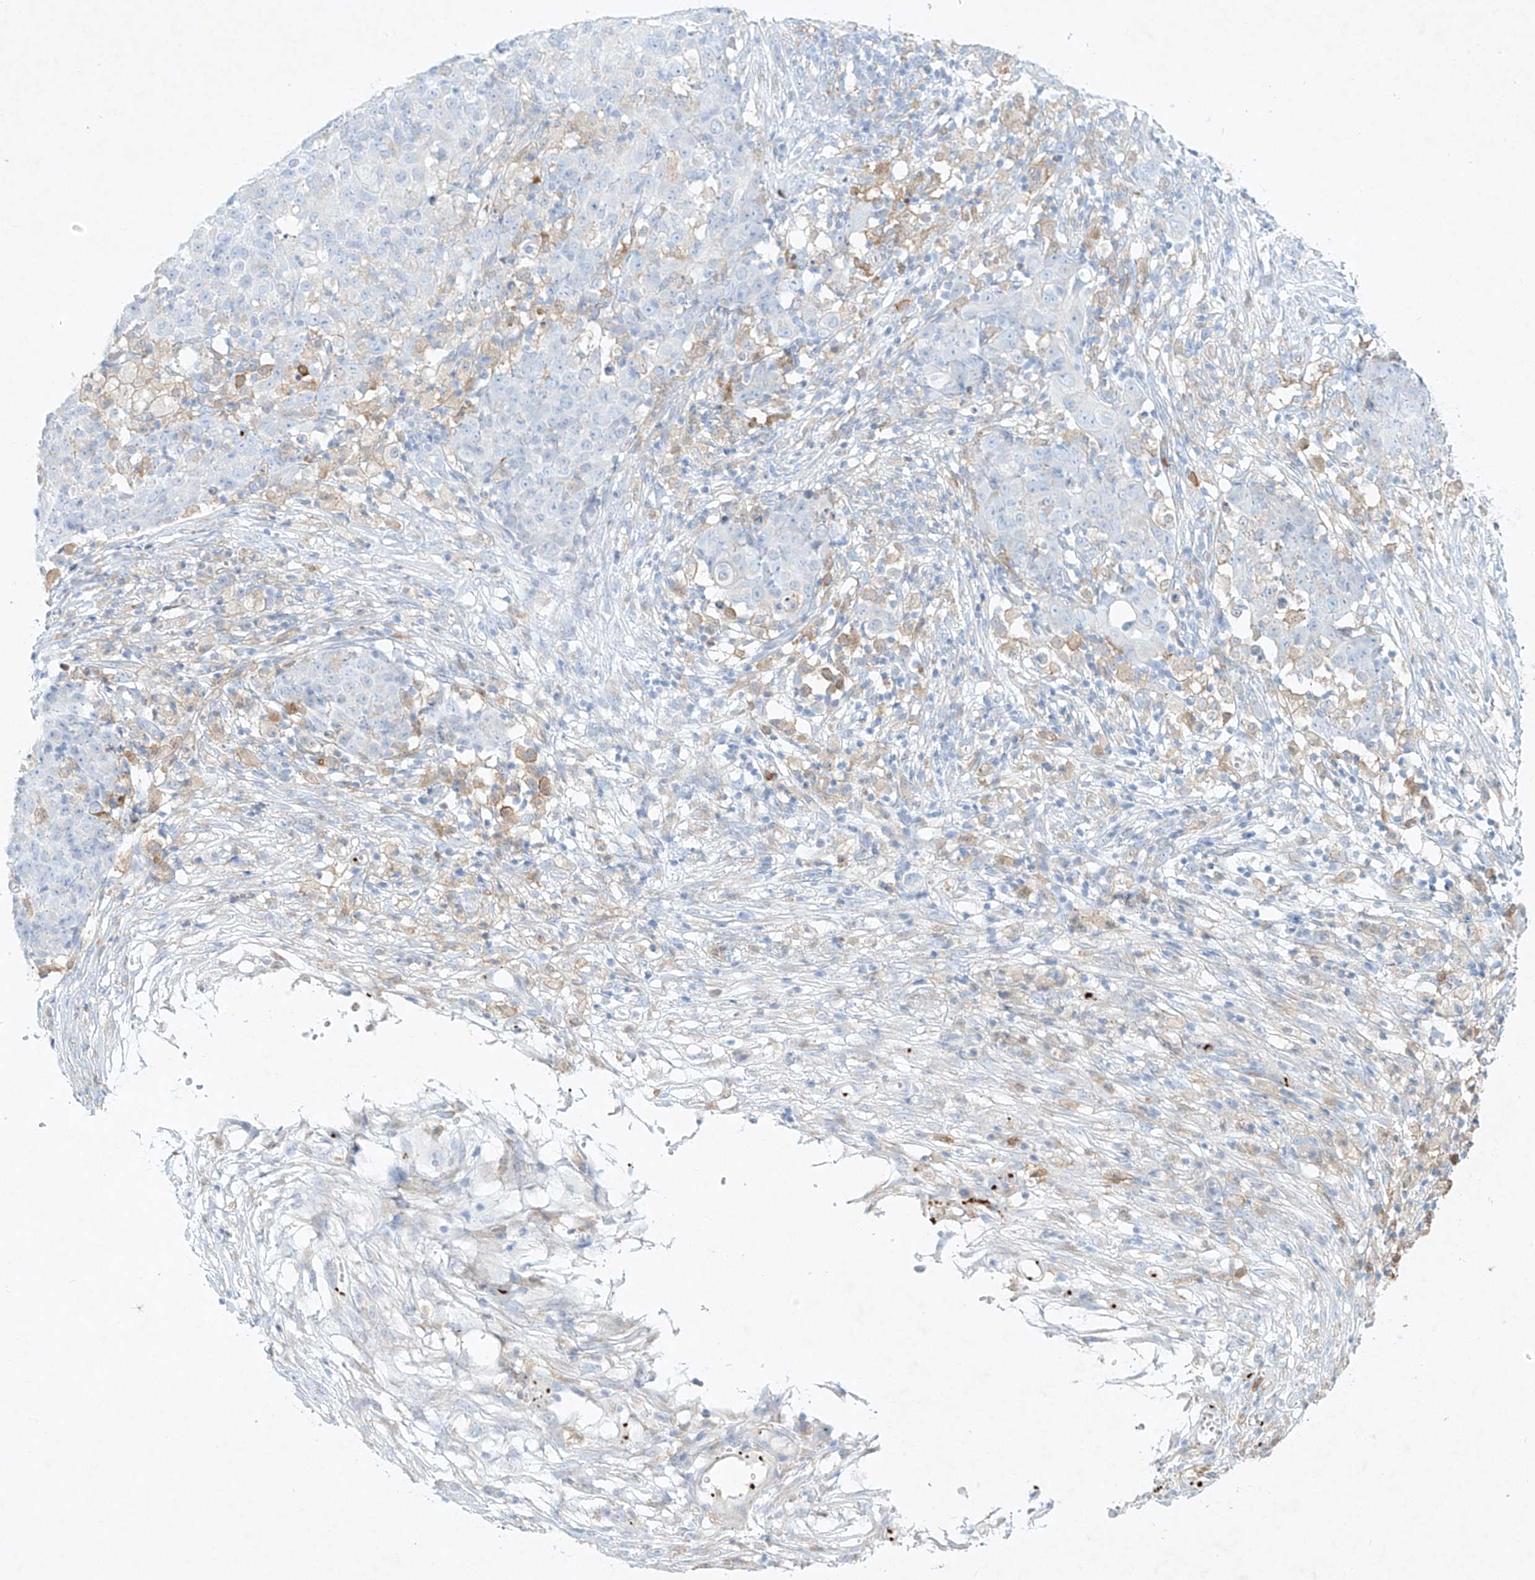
{"staining": {"intensity": "negative", "quantity": "none", "location": "none"}, "tissue": "ovarian cancer", "cell_type": "Tumor cells", "image_type": "cancer", "snomed": [{"axis": "morphology", "description": "Carcinoma, endometroid"}, {"axis": "topography", "description": "Ovary"}], "caption": "This is an IHC image of human endometroid carcinoma (ovarian). There is no positivity in tumor cells.", "gene": "PLEK", "patient": {"sex": "female", "age": 42}}